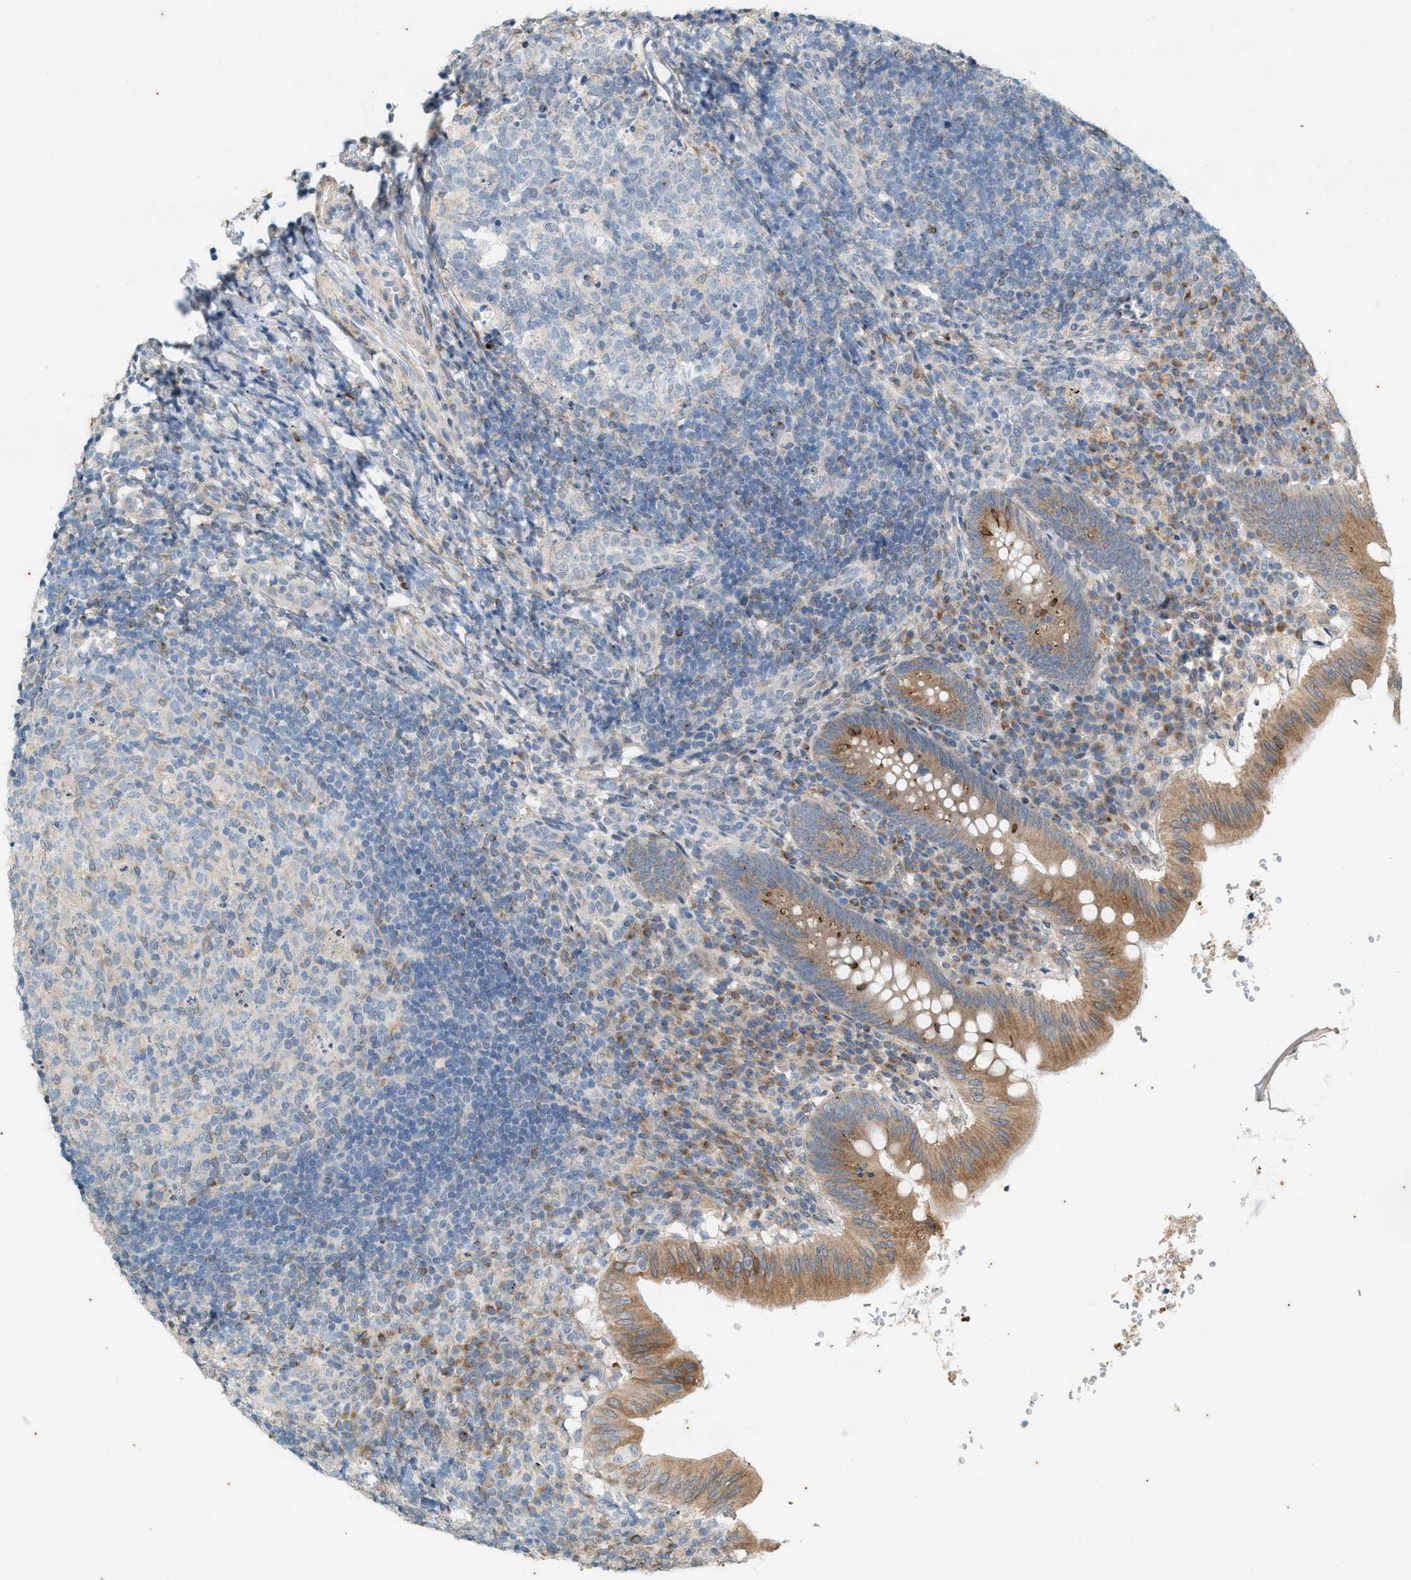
{"staining": {"intensity": "moderate", "quantity": ">75%", "location": "cytoplasmic/membranous"}, "tissue": "appendix", "cell_type": "Glandular cells", "image_type": "normal", "snomed": [{"axis": "morphology", "description": "Normal tissue, NOS"}, {"axis": "topography", "description": "Appendix"}], "caption": "DAB (3,3'-diaminobenzidine) immunohistochemical staining of benign human appendix shows moderate cytoplasmic/membranous protein positivity in about >75% of glandular cells. Immunohistochemistry stains the protein of interest in brown and the nuclei are stained blue.", "gene": "CHPF2", "patient": {"sex": "male", "age": 8}}